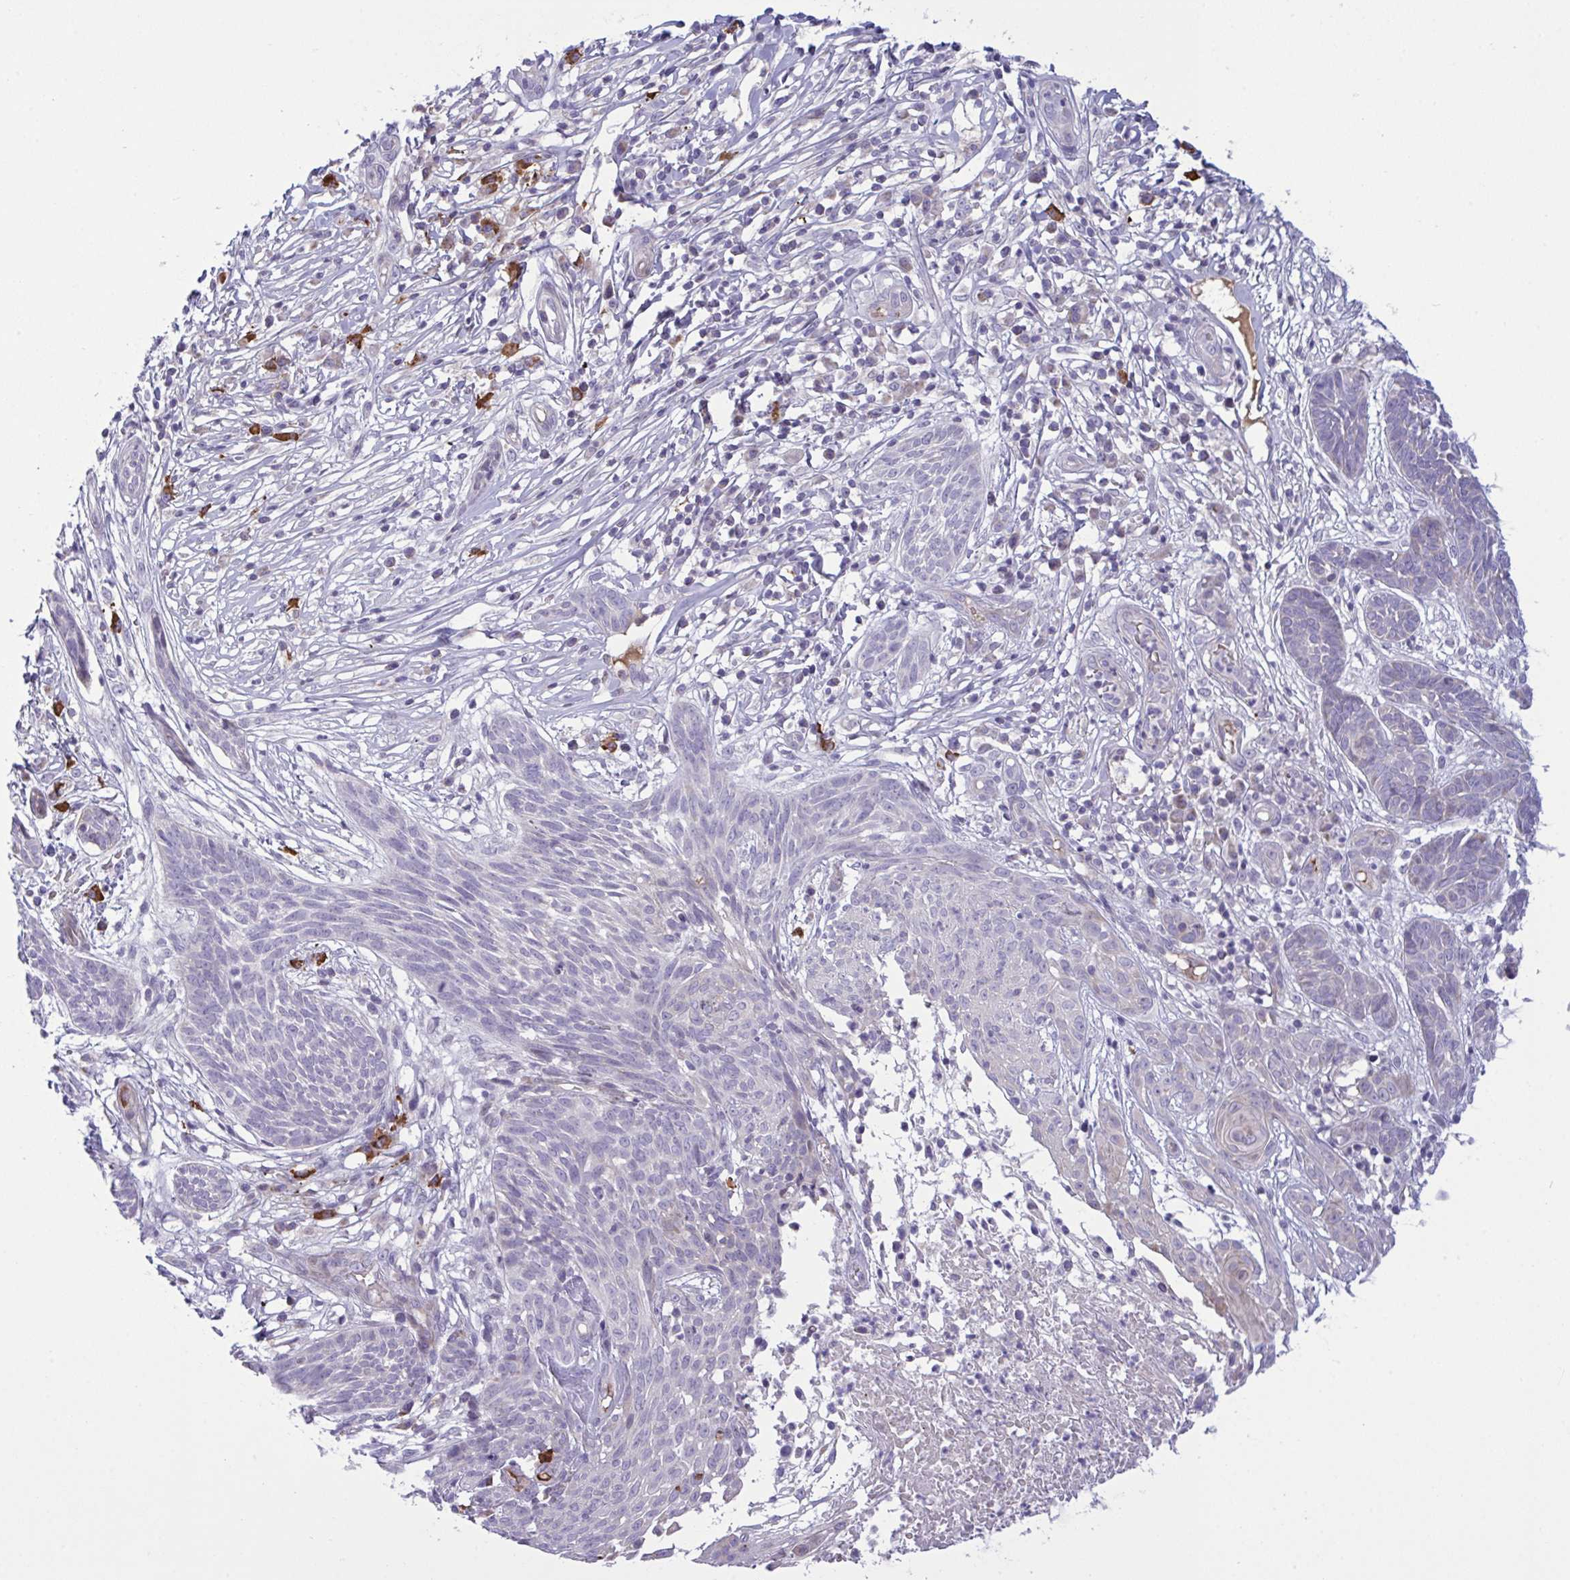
{"staining": {"intensity": "negative", "quantity": "none", "location": "none"}, "tissue": "skin cancer", "cell_type": "Tumor cells", "image_type": "cancer", "snomed": [{"axis": "morphology", "description": "Basal cell carcinoma"}, {"axis": "topography", "description": "Skin"}, {"axis": "topography", "description": "Skin, foot"}], "caption": "IHC micrograph of neoplastic tissue: human basal cell carcinoma (skin) stained with DAB shows no significant protein expression in tumor cells. The staining was performed using DAB (3,3'-diaminobenzidine) to visualize the protein expression in brown, while the nuclei were stained in blue with hematoxylin (Magnification: 20x).", "gene": "VWC2", "patient": {"sex": "female", "age": 86}}